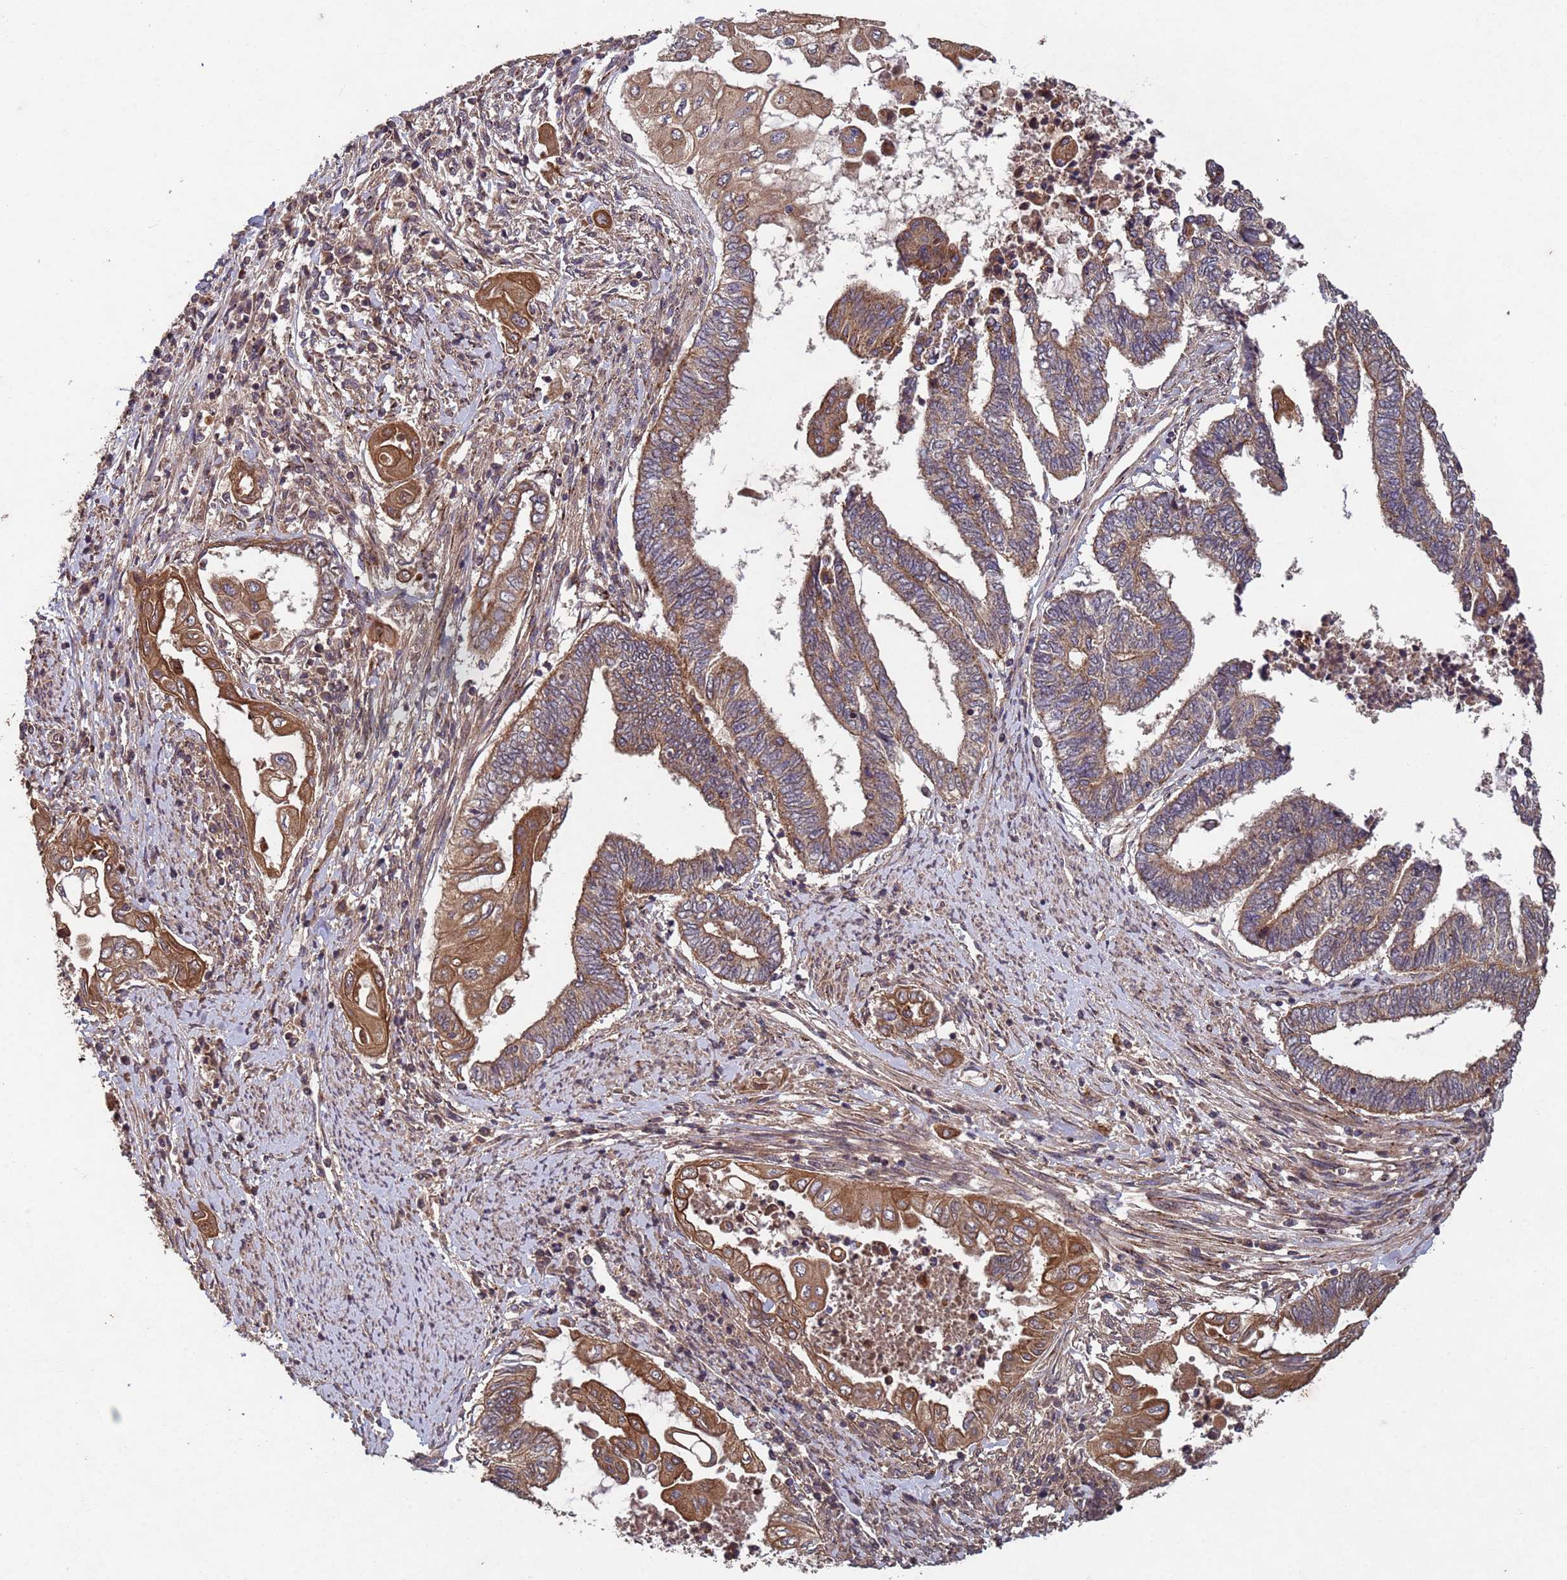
{"staining": {"intensity": "moderate", "quantity": ">75%", "location": "cytoplasmic/membranous"}, "tissue": "endometrial cancer", "cell_type": "Tumor cells", "image_type": "cancer", "snomed": [{"axis": "morphology", "description": "Adenocarcinoma, NOS"}, {"axis": "topography", "description": "Uterus"}, {"axis": "topography", "description": "Endometrium"}], "caption": "Endometrial cancer stained with immunohistochemistry (IHC) displays moderate cytoplasmic/membranous expression in about >75% of tumor cells. (DAB IHC, brown staining for protein, blue staining for nuclei).", "gene": "FASTKD1", "patient": {"sex": "female", "age": 70}}